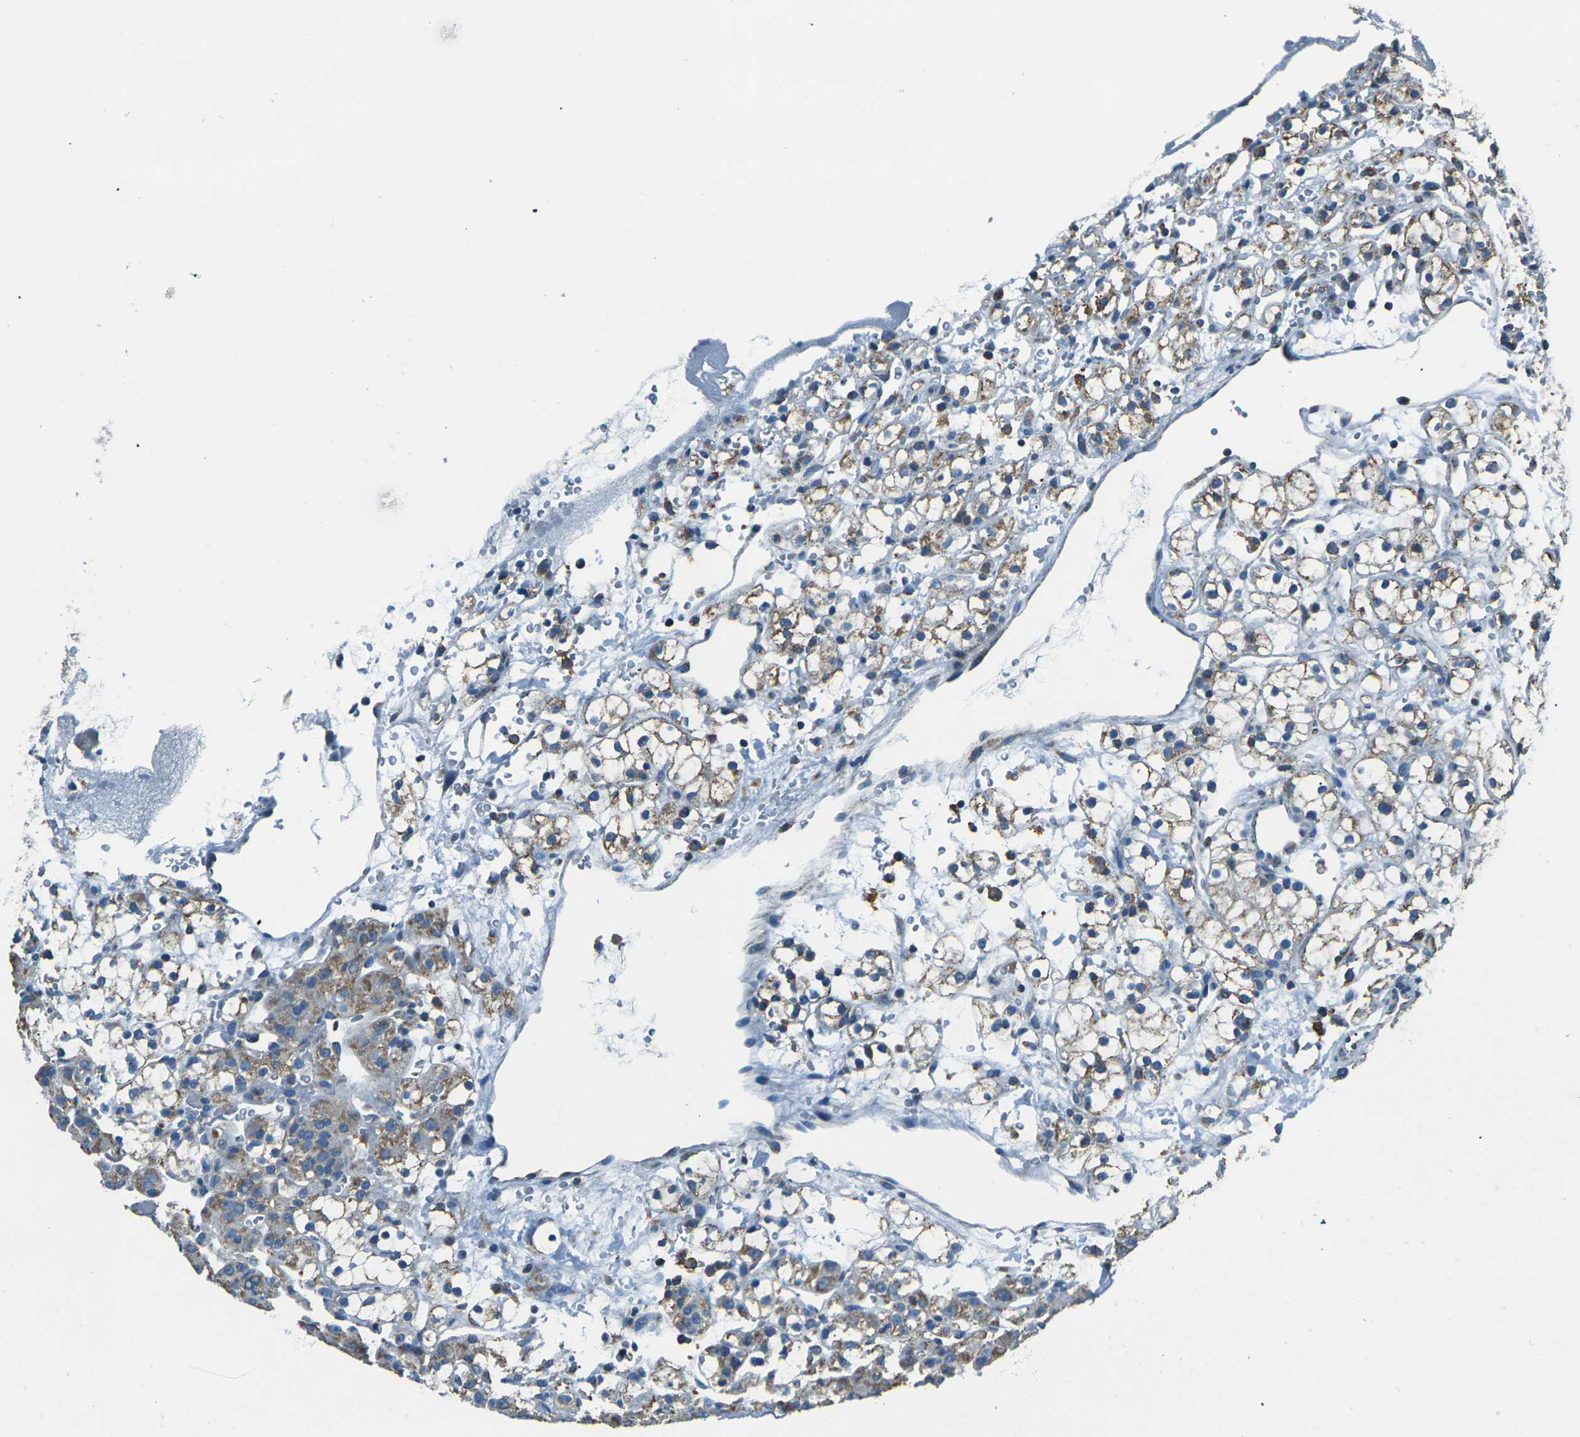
{"staining": {"intensity": "moderate", "quantity": ">75%", "location": "cytoplasmic/membranous"}, "tissue": "renal cancer", "cell_type": "Tumor cells", "image_type": "cancer", "snomed": [{"axis": "morphology", "description": "Adenocarcinoma, NOS"}, {"axis": "topography", "description": "Kidney"}], "caption": "Protein staining of renal adenocarcinoma tissue demonstrates moderate cytoplasmic/membranous expression in approximately >75% of tumor cells.", "gene": "IRF3", "patient": {"sex": "male", "age": 61}}